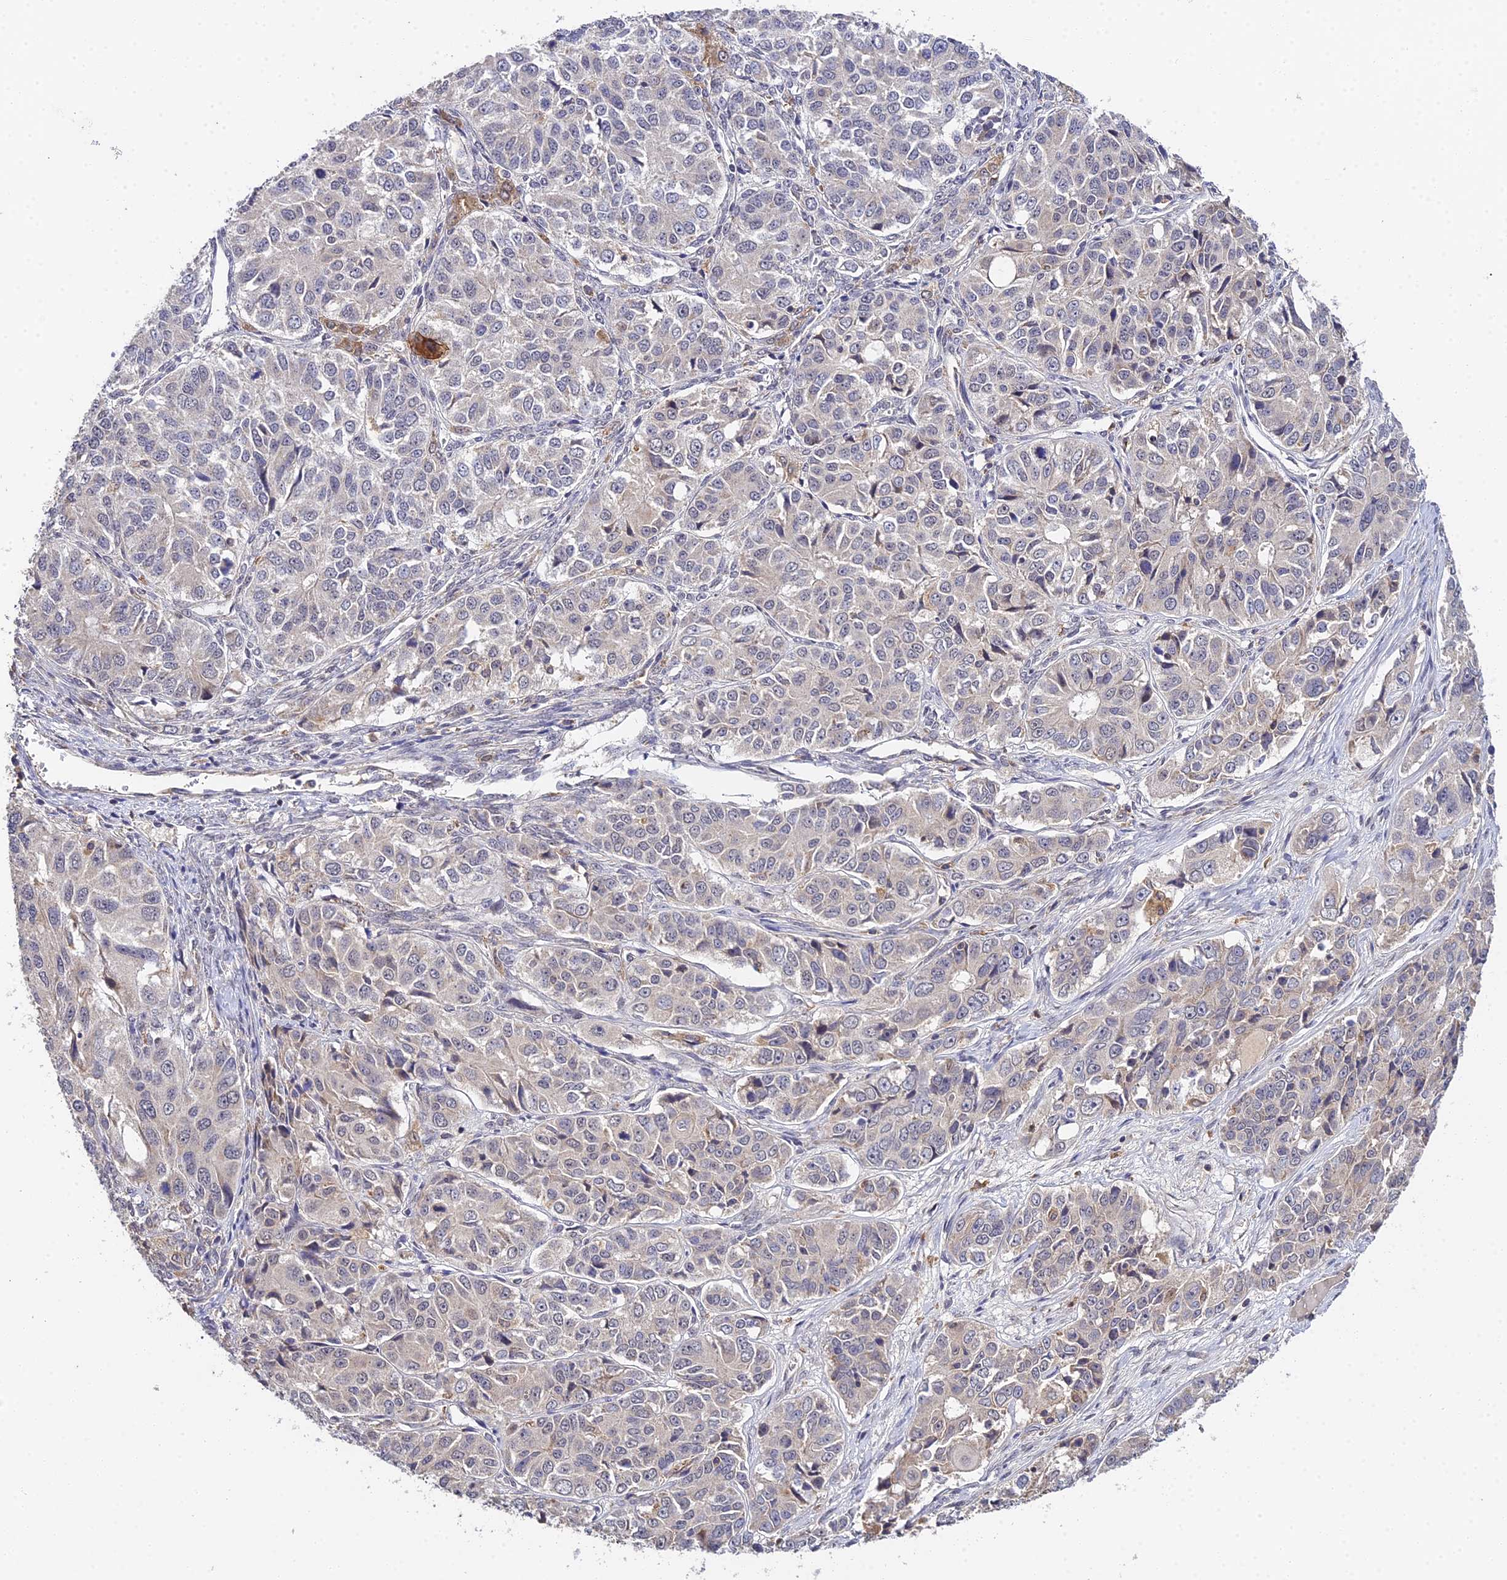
{"staining": {"intensity": "negative", "quantity": "none", "location": "none"}, "tissue": "ovarian cancer", "cell_type": "Tumor cells", "image_type": "cancer", "snomed": [{"axis": "morphology", "description": "Carcinoma, endometroid"}, {"axis": "topography", "description": "Ovary"}], "caption": "Tumor cells show no significant protein staining in ovarian cancer. (DAB immunohistochemistry (IHC), high magnification).", "gene": "TPRX1", "patient": {"sex": "female", "age": 51}}